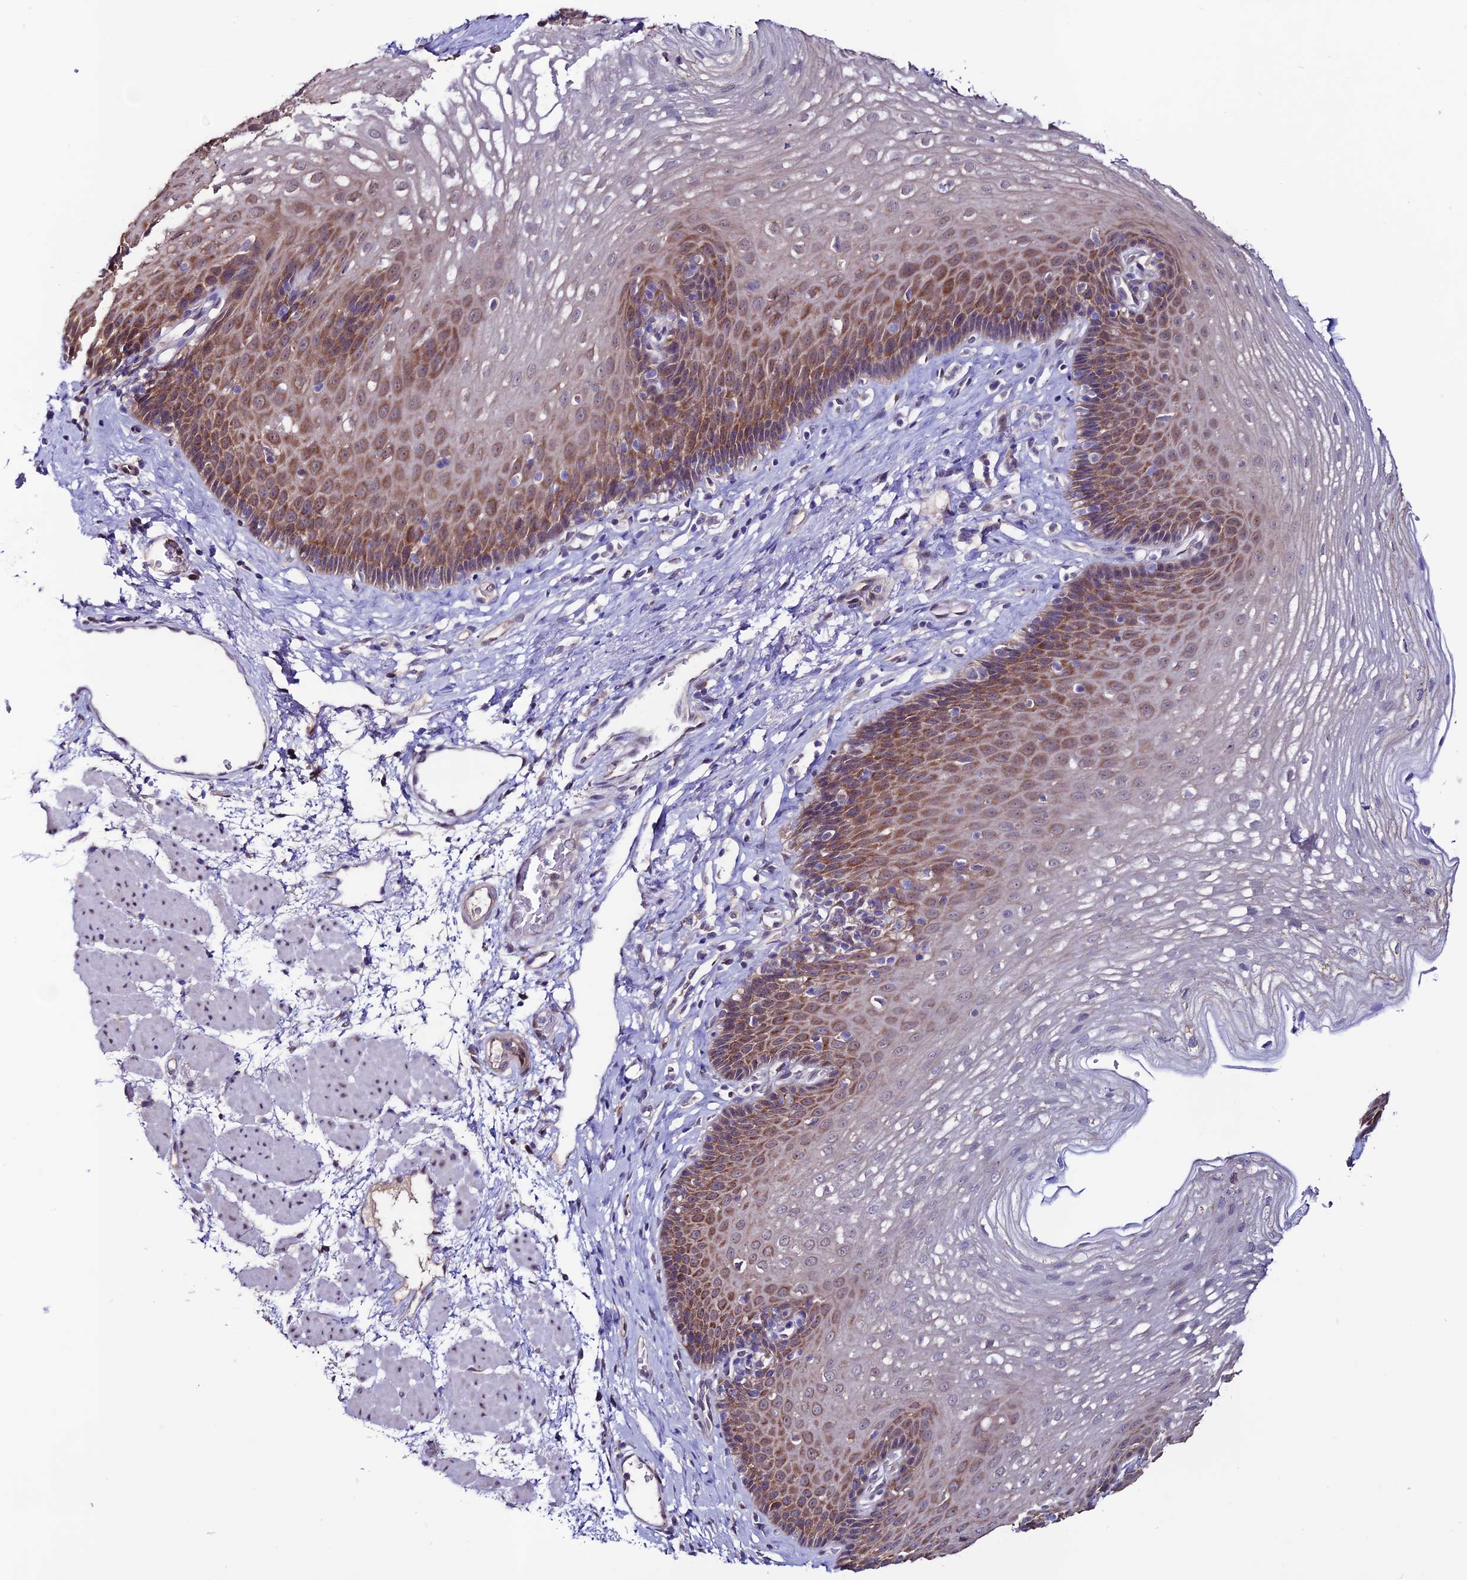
{"staining": {"intensity": "moderate", "quantity": ">75%", "location": "cytoplasmic/membranous"}, "tissue": "esophagus", "cell_type": "Squamous epithelial cells", "image_type": "normal", "snomed": [{"axis": "morphology", "description": "Normal tissue, NOS"}, {"axis": "topography", "description": "Esophagus"}], "caption": "Normal esophagus shows moderate cytoplasmic/membranous staining in about >75% of squamous epithelial cells, visualized by immunohistochemistry. The staining is performed using DAB (3,3'-diaminobenzidine) brown chromogen to label protein expression. The nuclei are counter-stained blue using hematoxylin.", "gene": "FZD8", "patient": {"sex": "female", "age": 66}}